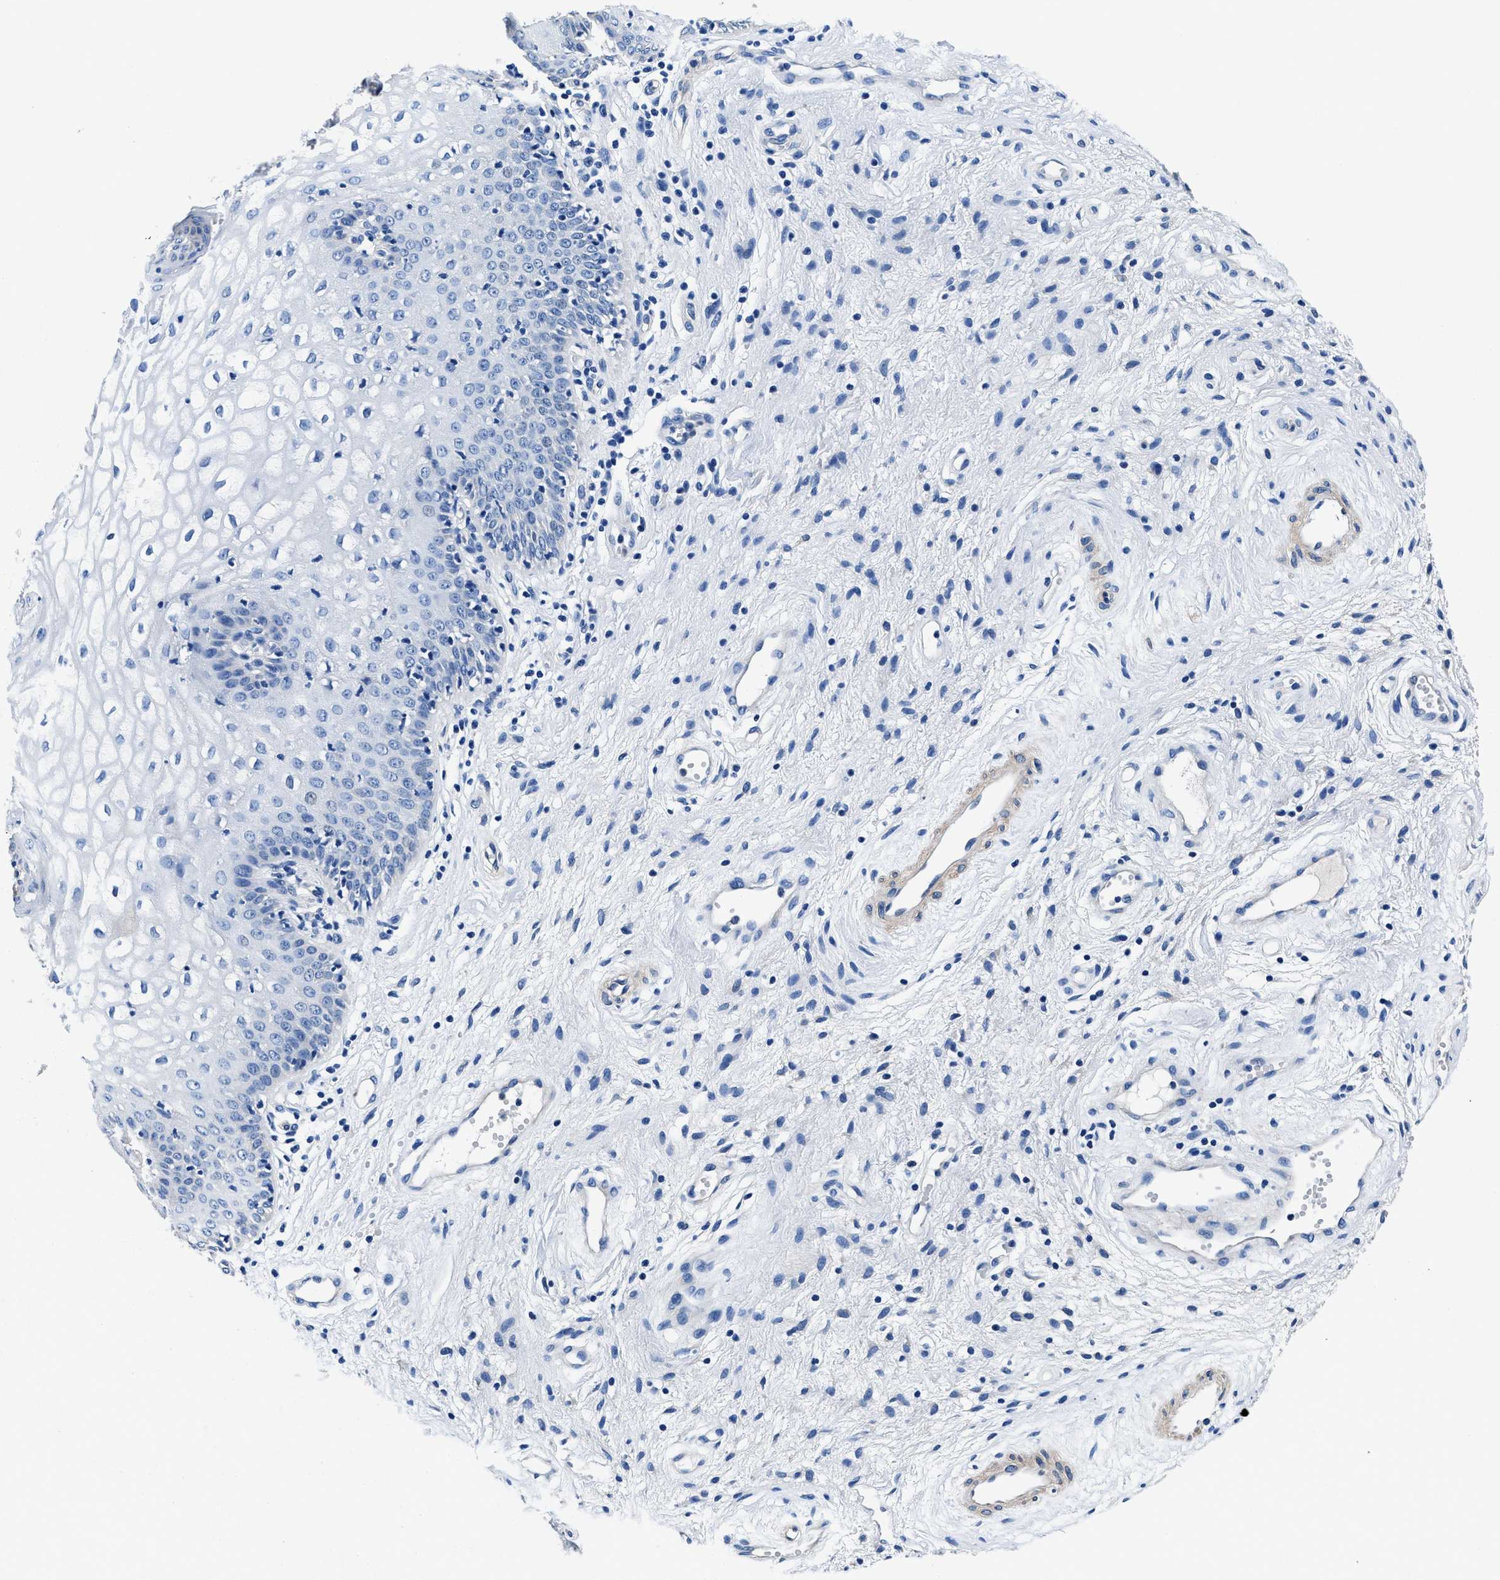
{"staining": {"intensity": "negative", "quantity": "none", "location": "none"}, "tissue": "vagina", "cell_type": "Squamous epithelial cells", "image_type": "normal", "snomed": [{"axis": "morphology", "description": "Normal tissue, NOS"}, {"axis": "topography", "description": "Vagina"}], "caption": "DAB immunohistochemical staining of unremarkable human vagina reveals no significant positivity in squamous epithelial cells.", "gene": "NEU1", "patient": {"sex": "female", "age": 34}}